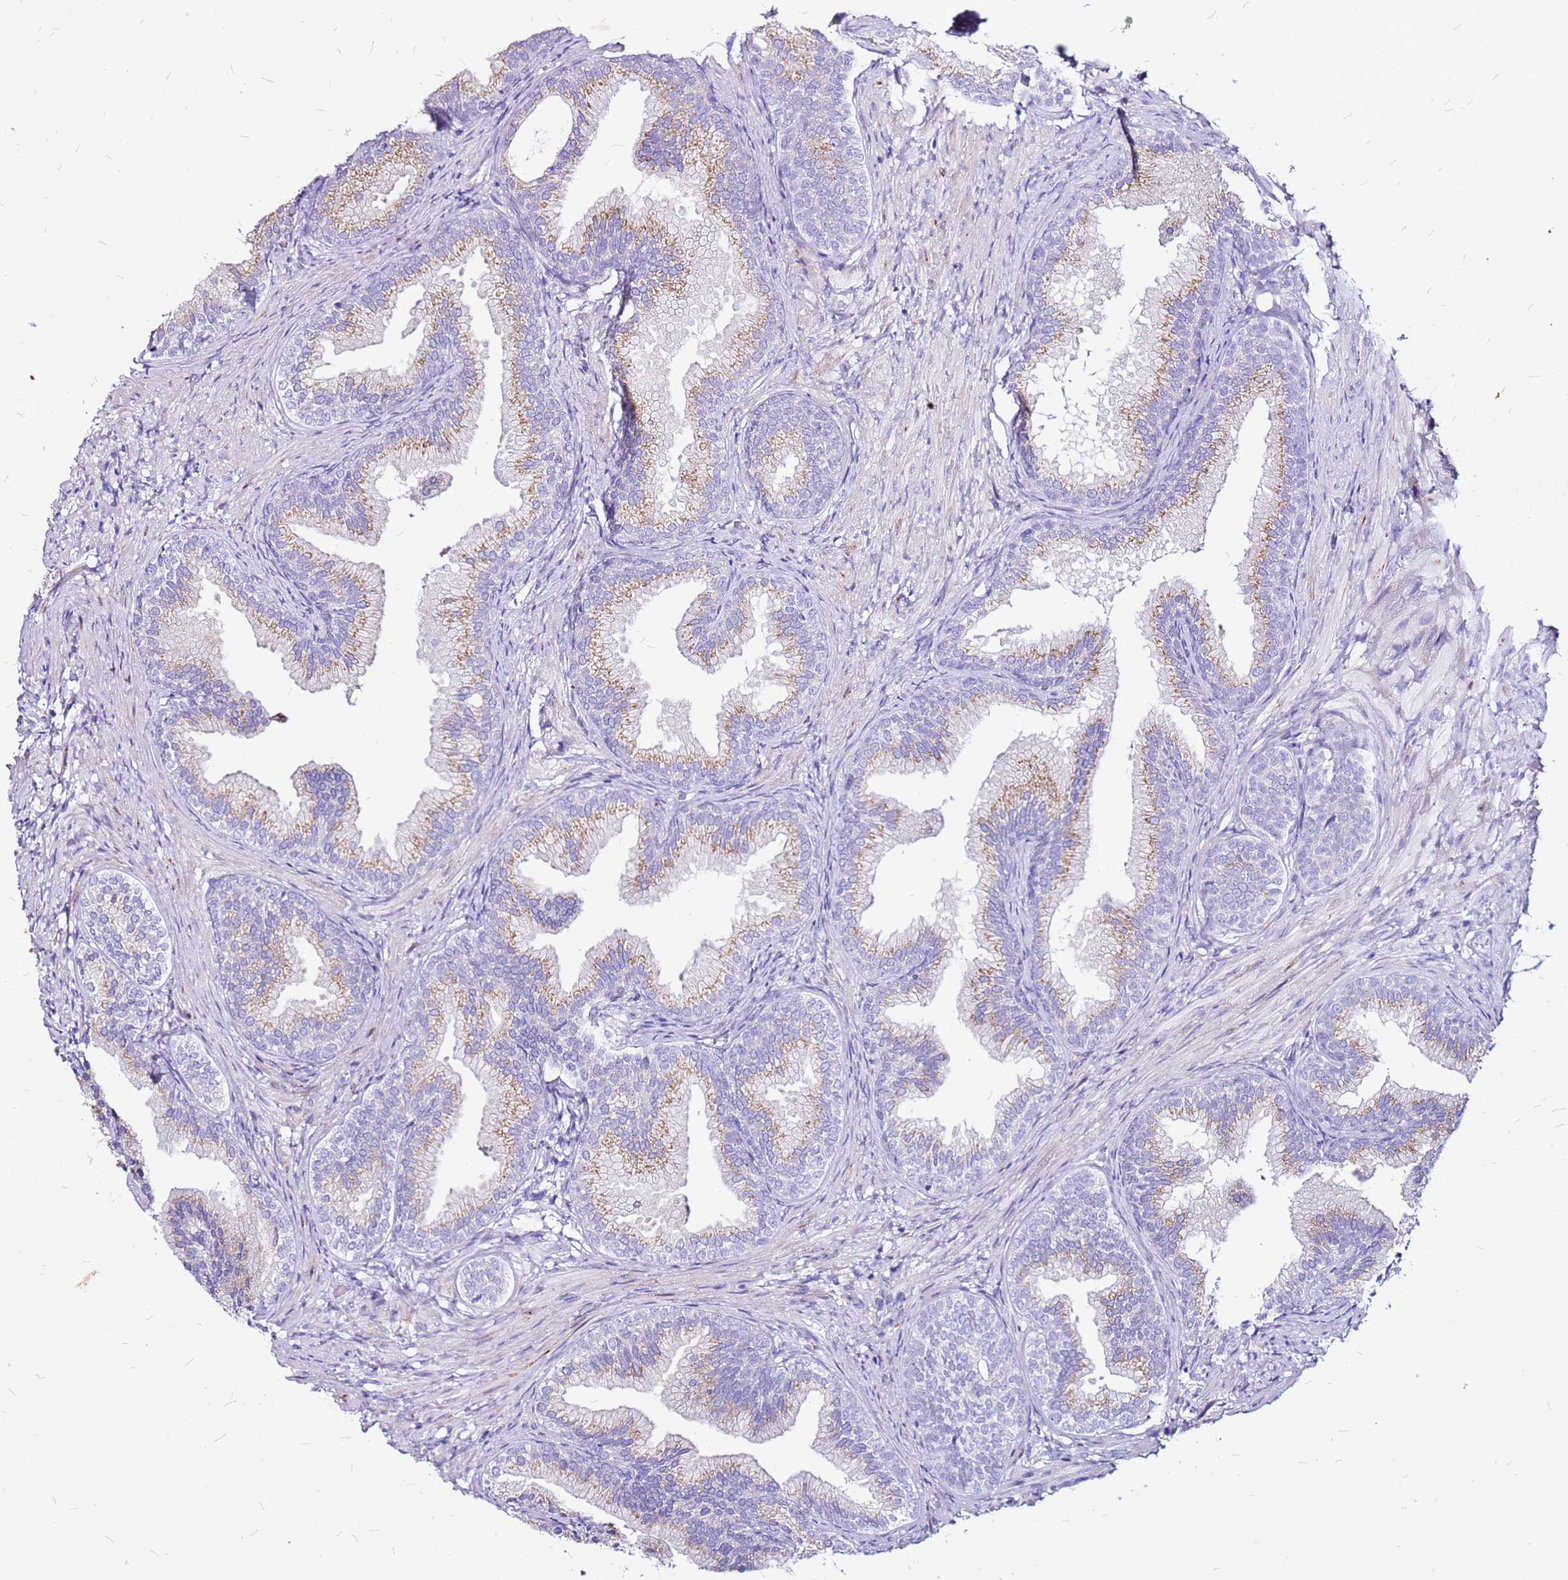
{"staining": {"intensity": "moderate", "quantity": ">75%", "location": "cytoplasmic/membranous"}, "tissue": "prostate", "cell_type": "Glandular cells", "image_type": "normal", "snomed": [{"axis": "morphology", "description": "Normal tissue, NOS"}, {"axis": "topography", "description": "Prostate"}], "caption": "A photomicrograph of human prostate stained for a protein exhibits moderate cytoplasmic/membranous brown staining in glandular cells.", "gene": "CASD1", "patient": {"sex": "male", "age": 76}}